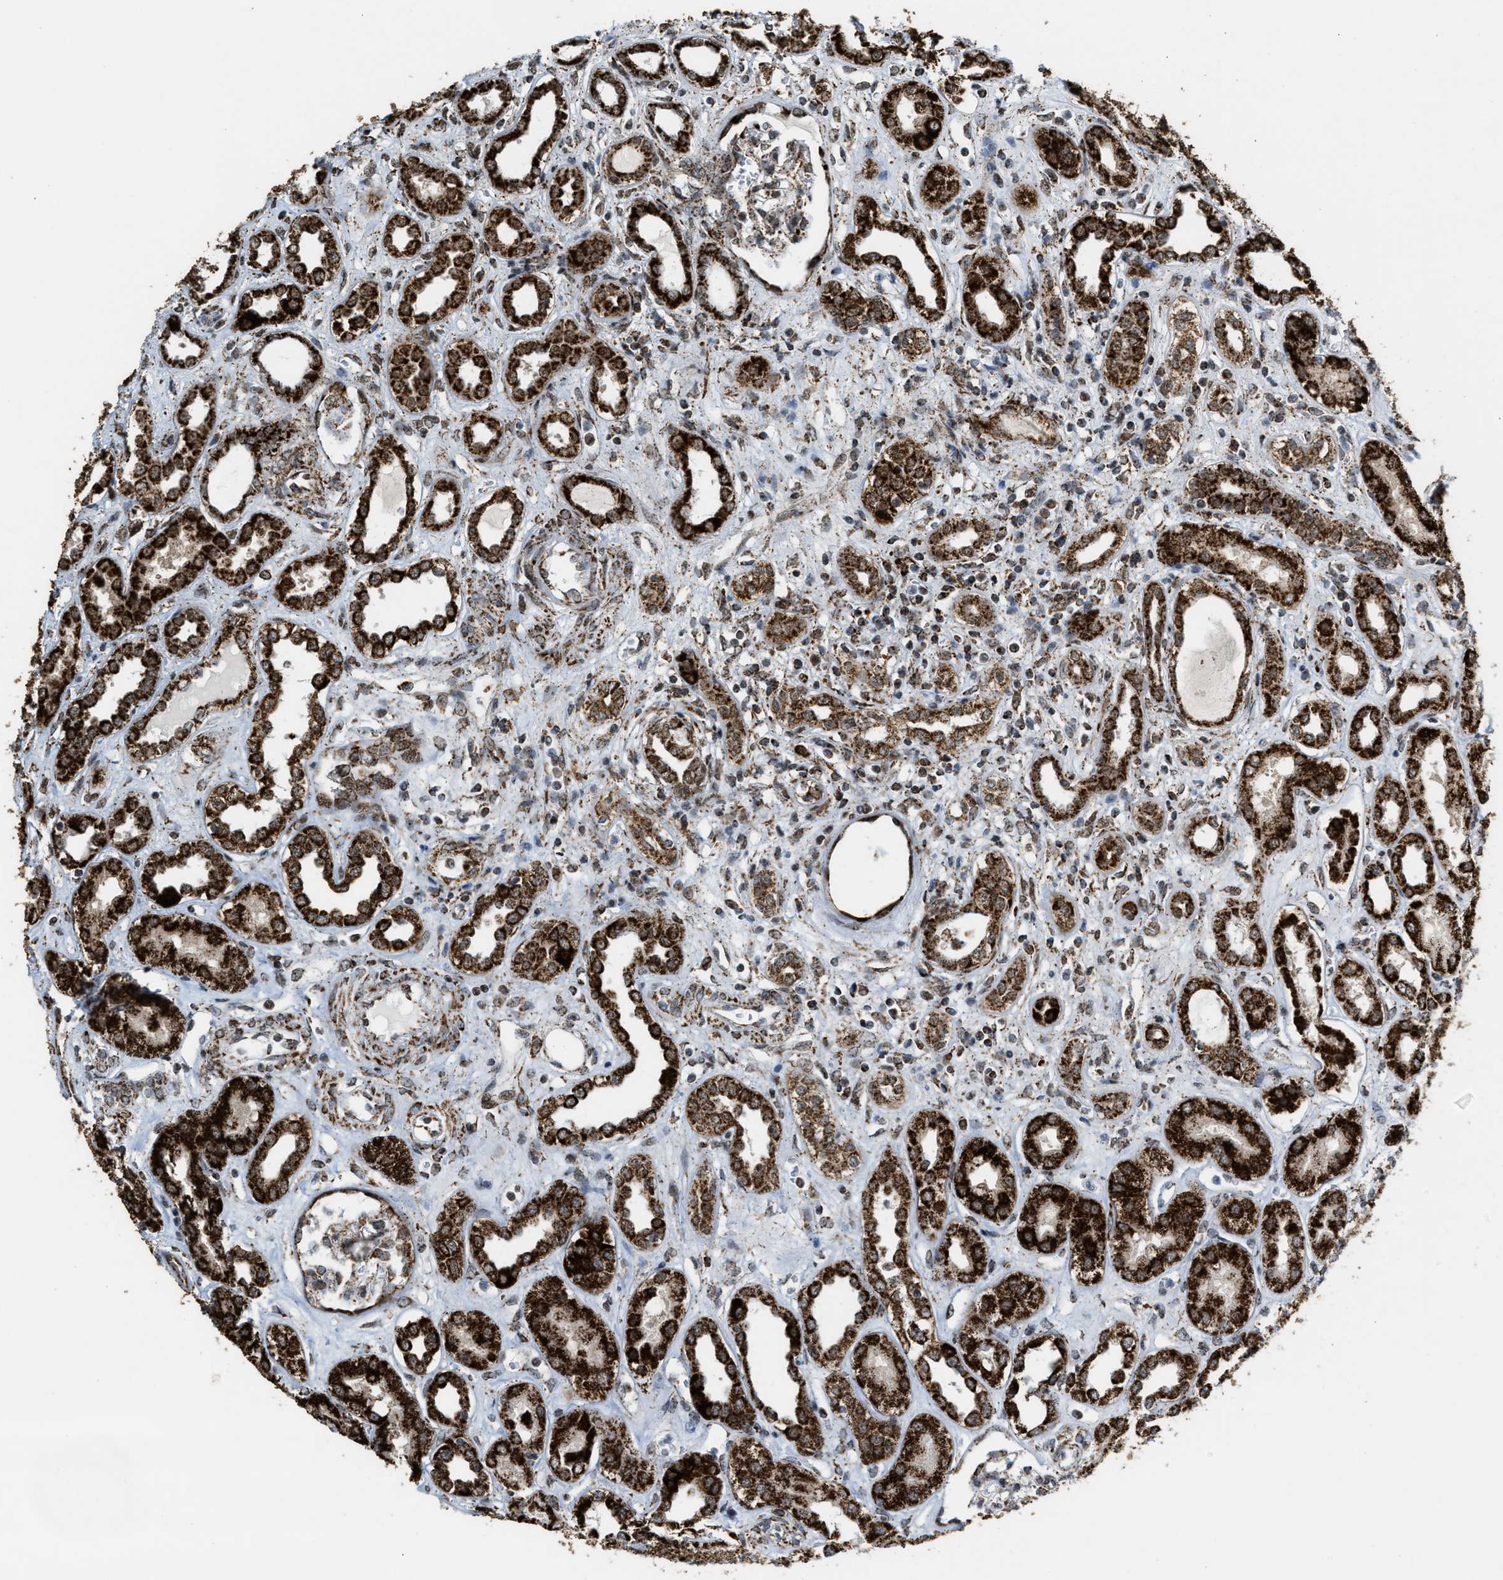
{"staining": {"intensity": "moderate", "quantity": "25%-75%", "location": "cytoplasmic/membranous"}, "tissue": "kidney", "cell_type": "Cells in glomeruli", "image_type": "normal", "snomed": [{"axis": "morphology", "description": "Normal tissue, NOS"}, {"axis": "topography", "description": "Kidney"}], "caption": "Kidney stained with DAB immunohistochemistry exhibits medium levels of moderate cytoplasmic/membranous expression in approximately 25%-75% of cells in glomeruli.", "gene": "HIBADH", "patient": {"sex": "male", "age": 59}}